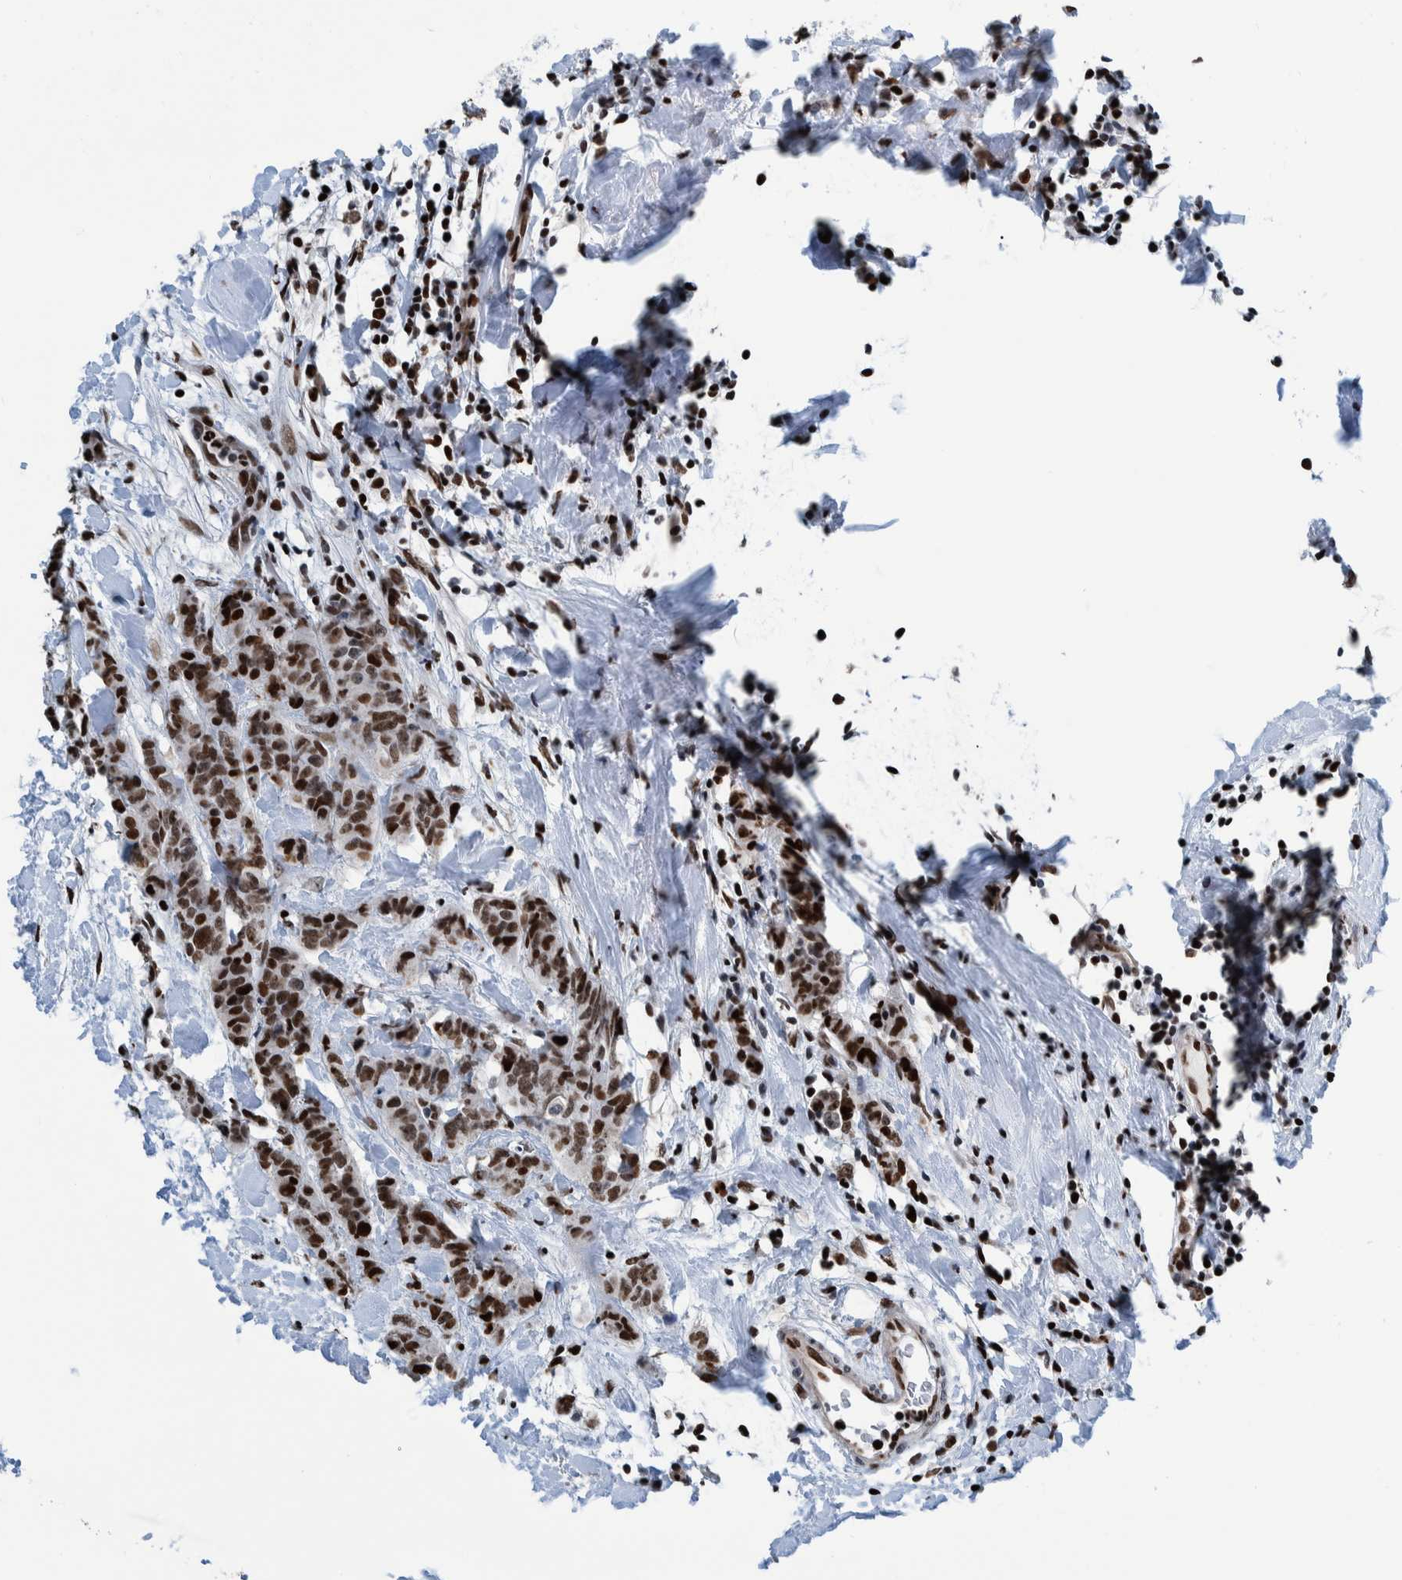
{"staining": {"intensity": "strong", "quantity": ">75%", "location": "nuclear"}, "tissue": "breast cancer", "cell_type": "Tumor cells", "image_type": "cancer", "snomed": [{"axis": "morphology", "description": "Normal tissue, NOS"}, {"axis": "morphology", "description": "Duct carcinoma"}, {"axis": "topography", "description": "Breast"}], "caption": "Brown immunohistochemical staining in infiltrating ductal carcinoma (breast) shows strong nuclear positivity in about >75% of tumor cells.", "gene": "HEATR9", "patient": {"sex": "female", "age": 40}}